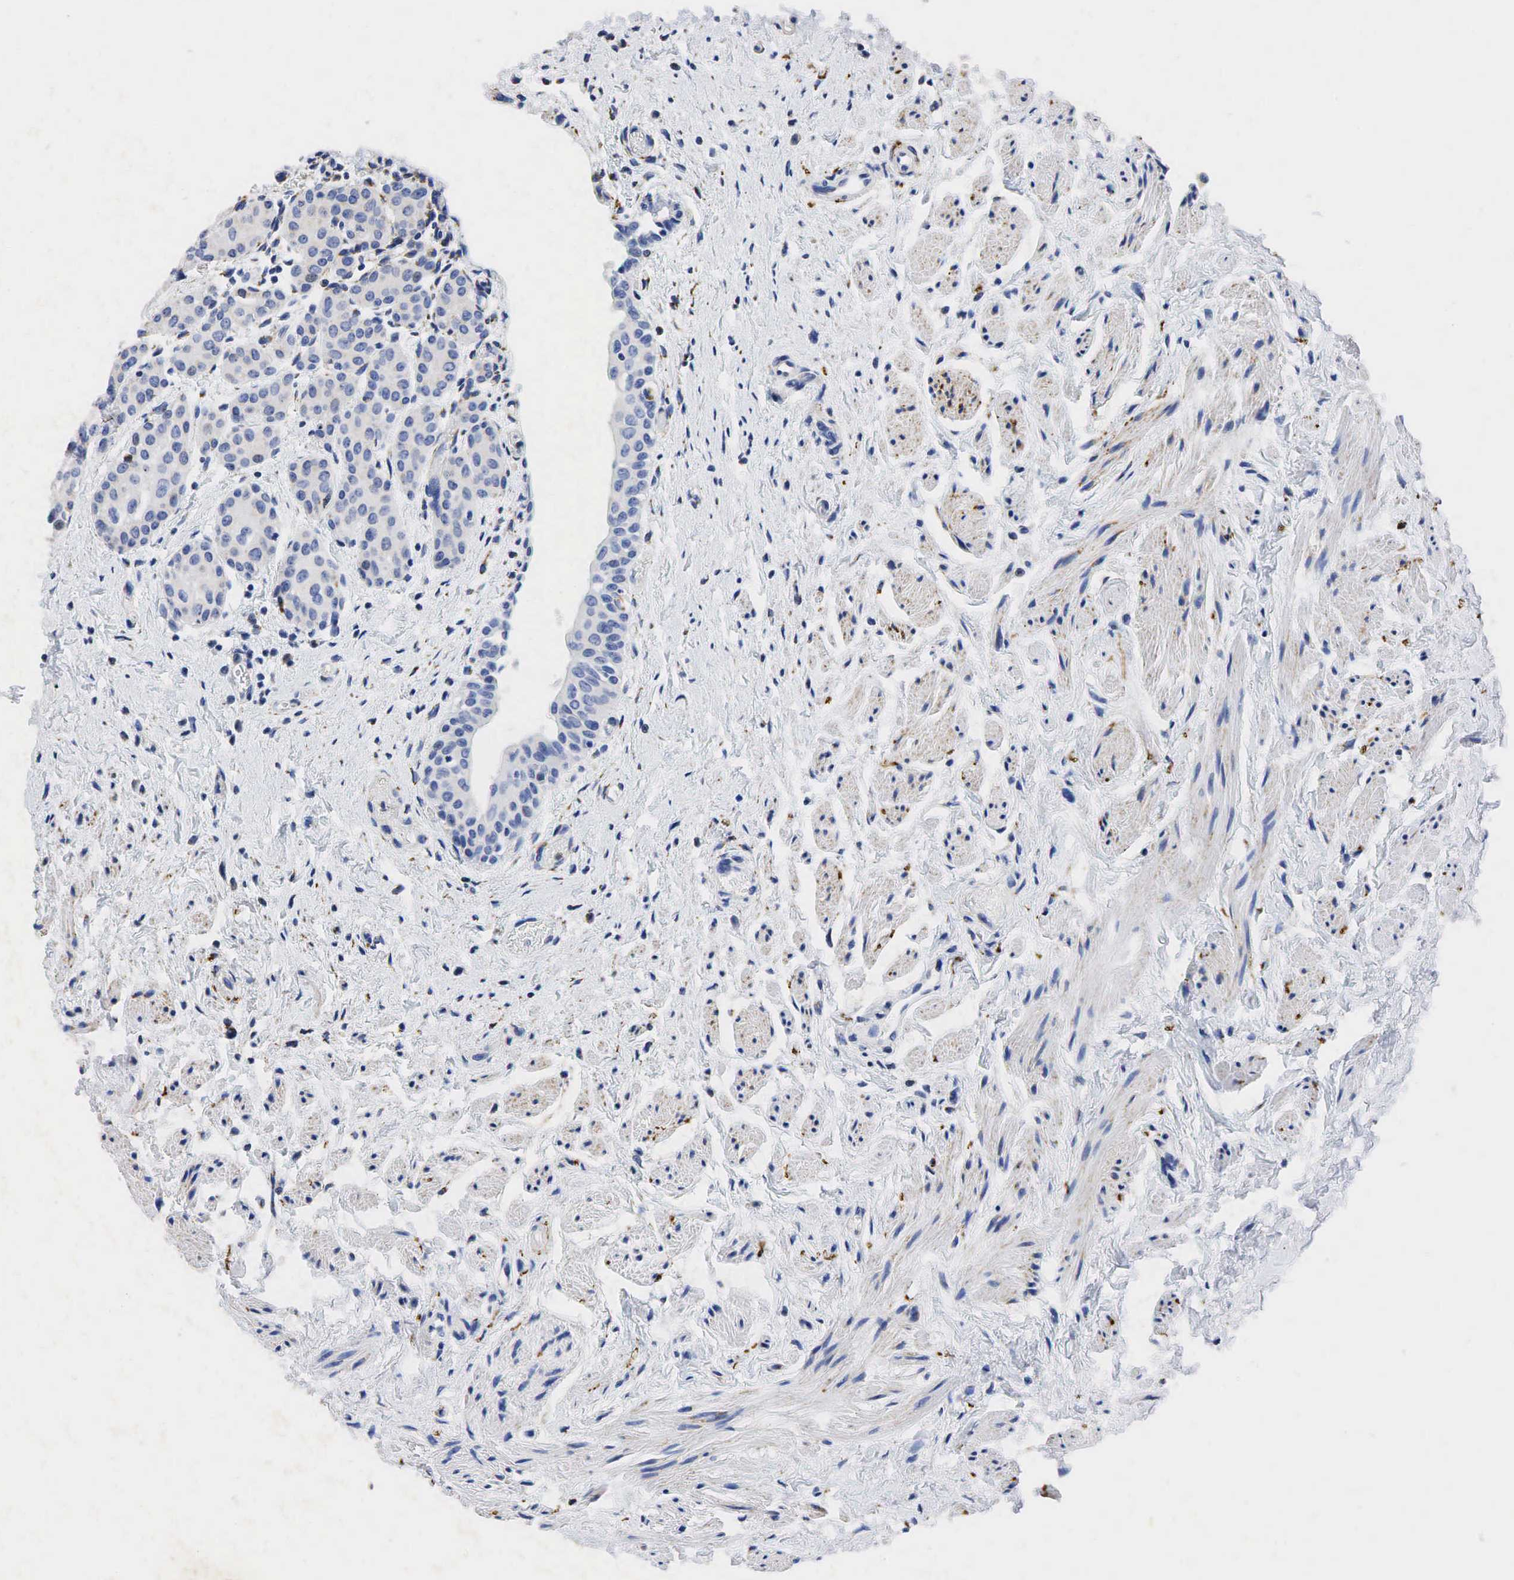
{"staining": {"intensity": "weak", "quantity": "<25%", "location": "cytoplasmic/membranous"}, "tissue": "urinary bladder", "cell_type": "Urothelial cells", "image_type": "normal", "snomed": [{"axis": "morphology", "description": "Normal tissue, NOS"}, {"axis": "topography", "description": "Urinary bladder"}], "caption": "Urothelial cells are negative for brown protein staining in normal urinary bladder.", "gene": "SYP", "patient": {"sex": "male", "age": 72}}